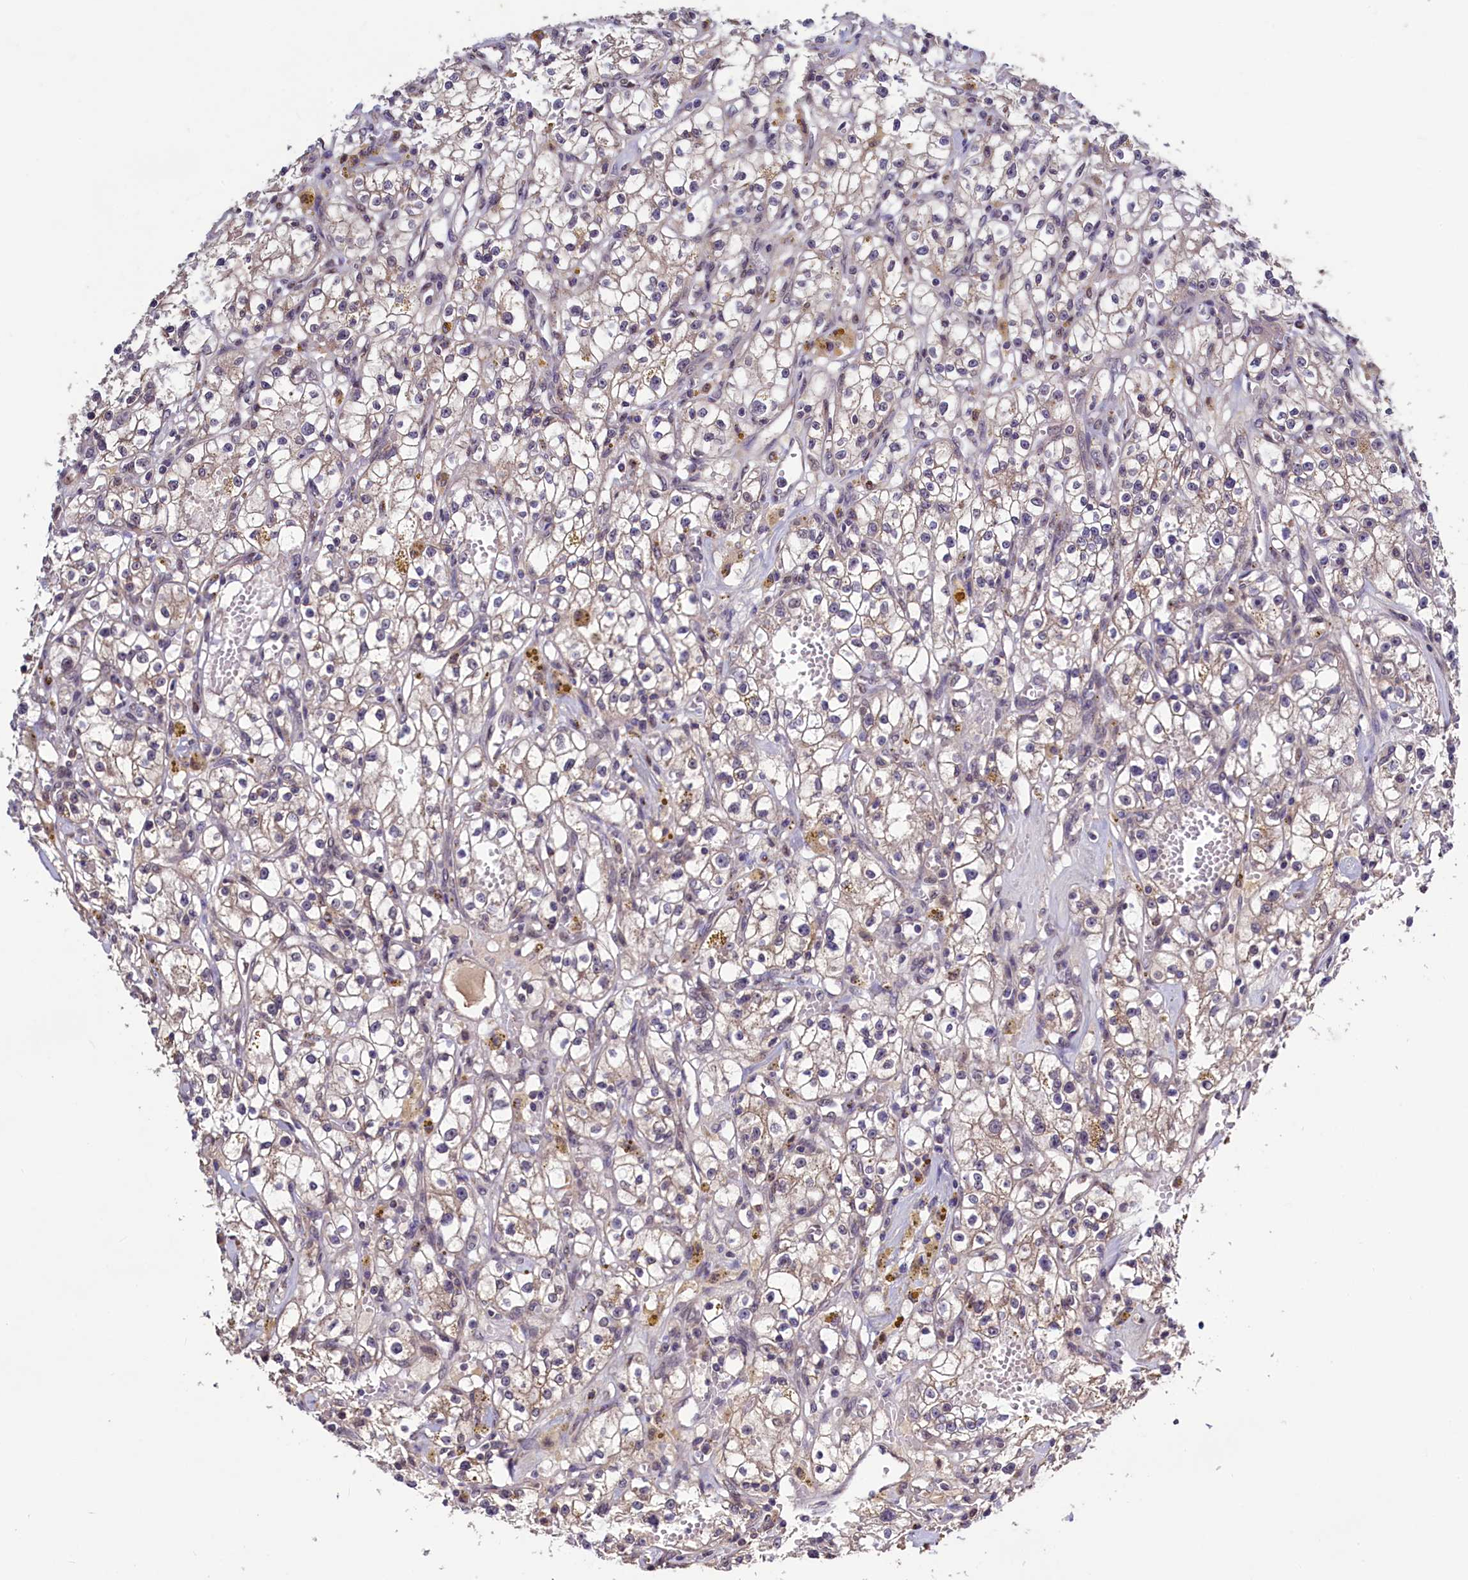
{"staining": {"intensity": "negative", "quantity": "none", "location": "none"}, "tissue": "renal cancer", "cell_type": "Tumor cells", "image_type": "cancer", "snomed": [{"axis": "morphology", "description": "Adenocarcinoma, NOS"}, {"axis": "topography", "description": "Kidney"}], "caption": "Renal cancer (adenocarcinoma) was stained to show a protein in brown. There is no significant positivity in tumor cells.", "gene": "SEC24C", "patient": {"sex": "male", "age": 56}}